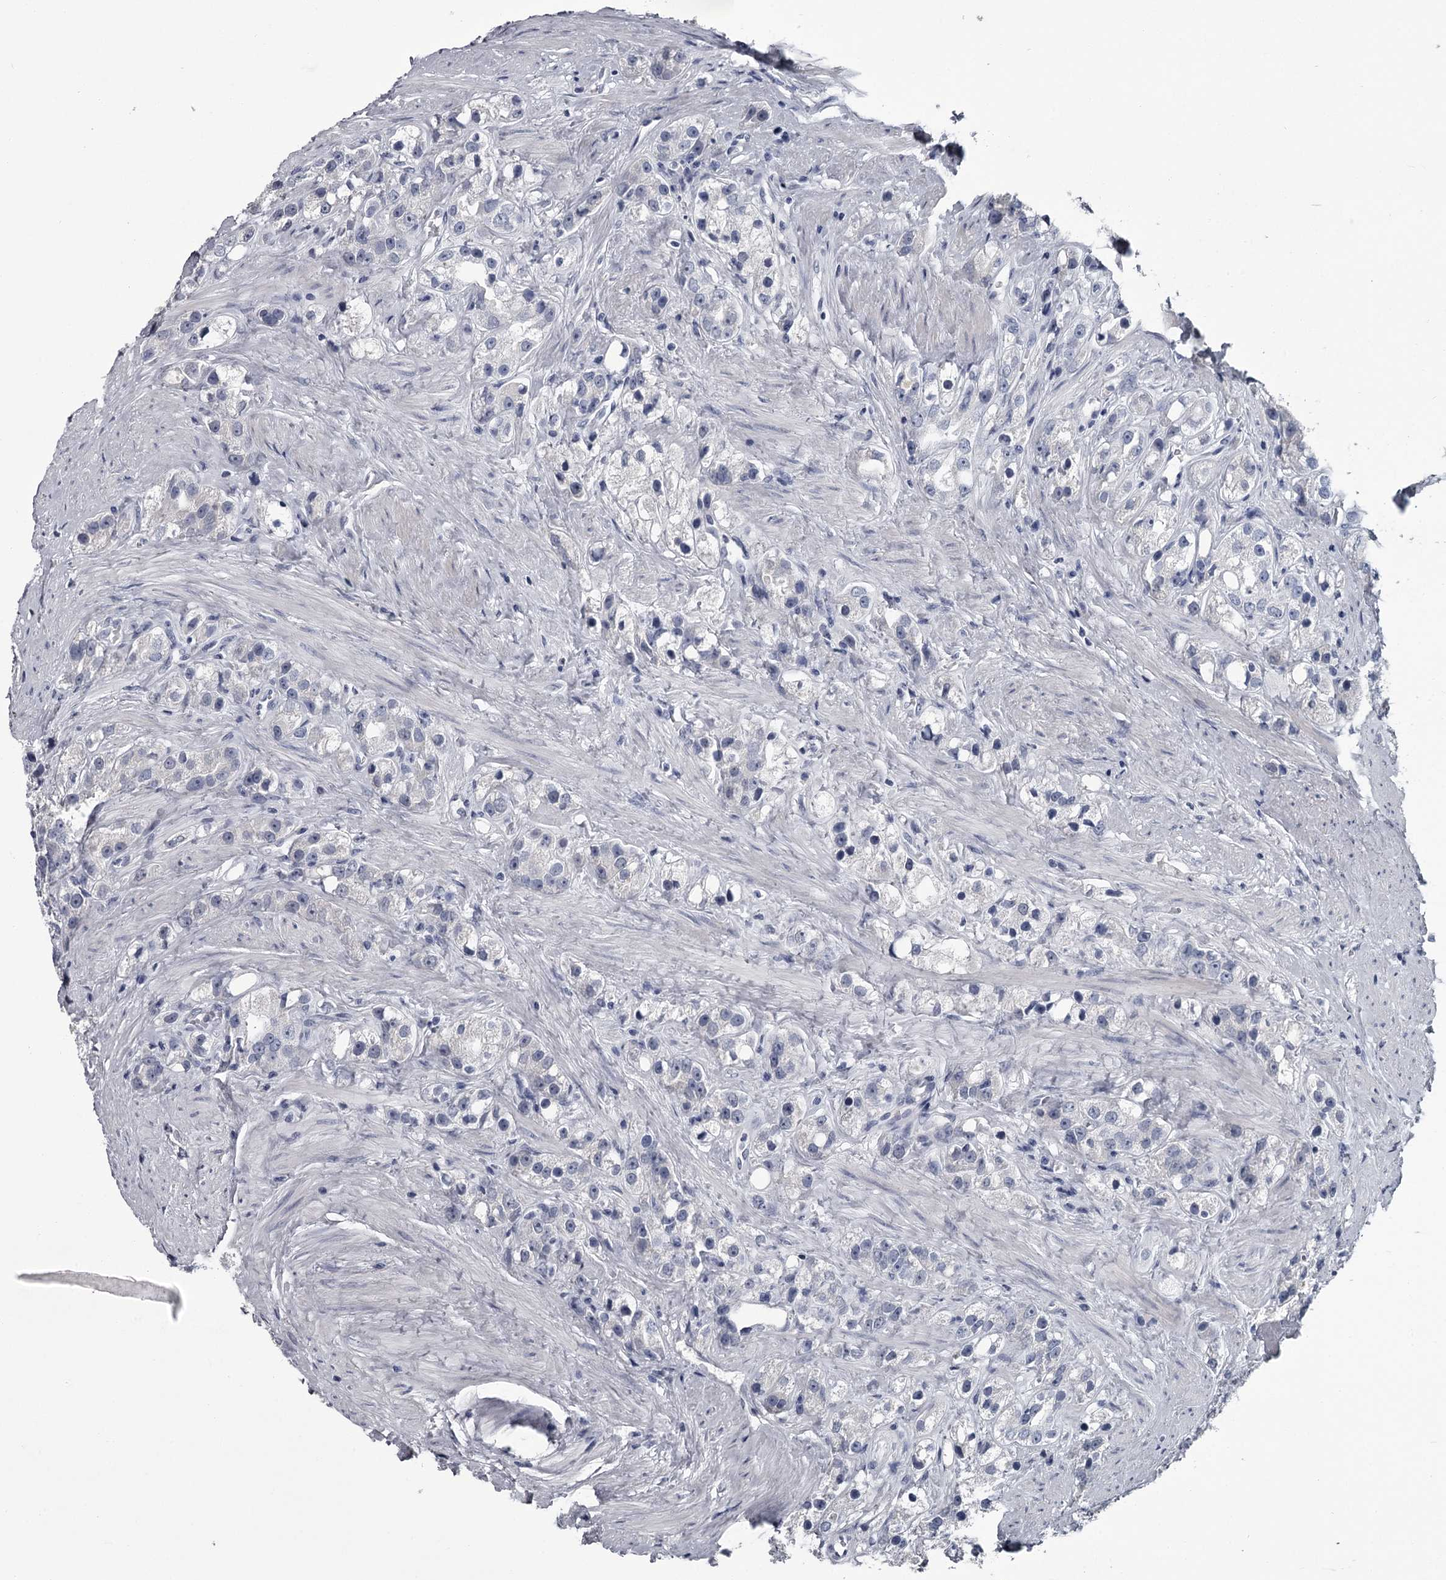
{"staining": {"intensity": "negative", "quantity": "none", "location": "none"}, "tissue": "prostate cancer", "cell_type": "Tumor cells", "image_type": "cancer", "snomed": [{"axis": "morphology", "description": "Adenocarcinoma, NOS"}, {"axis": "topography", "description": "Prostate"}], "caption": "Tumor cells show no significant protein staining in adenocarcinoma (prostate).", "gene": "DAO", "patient": {"sex": "male", "age": 79}}